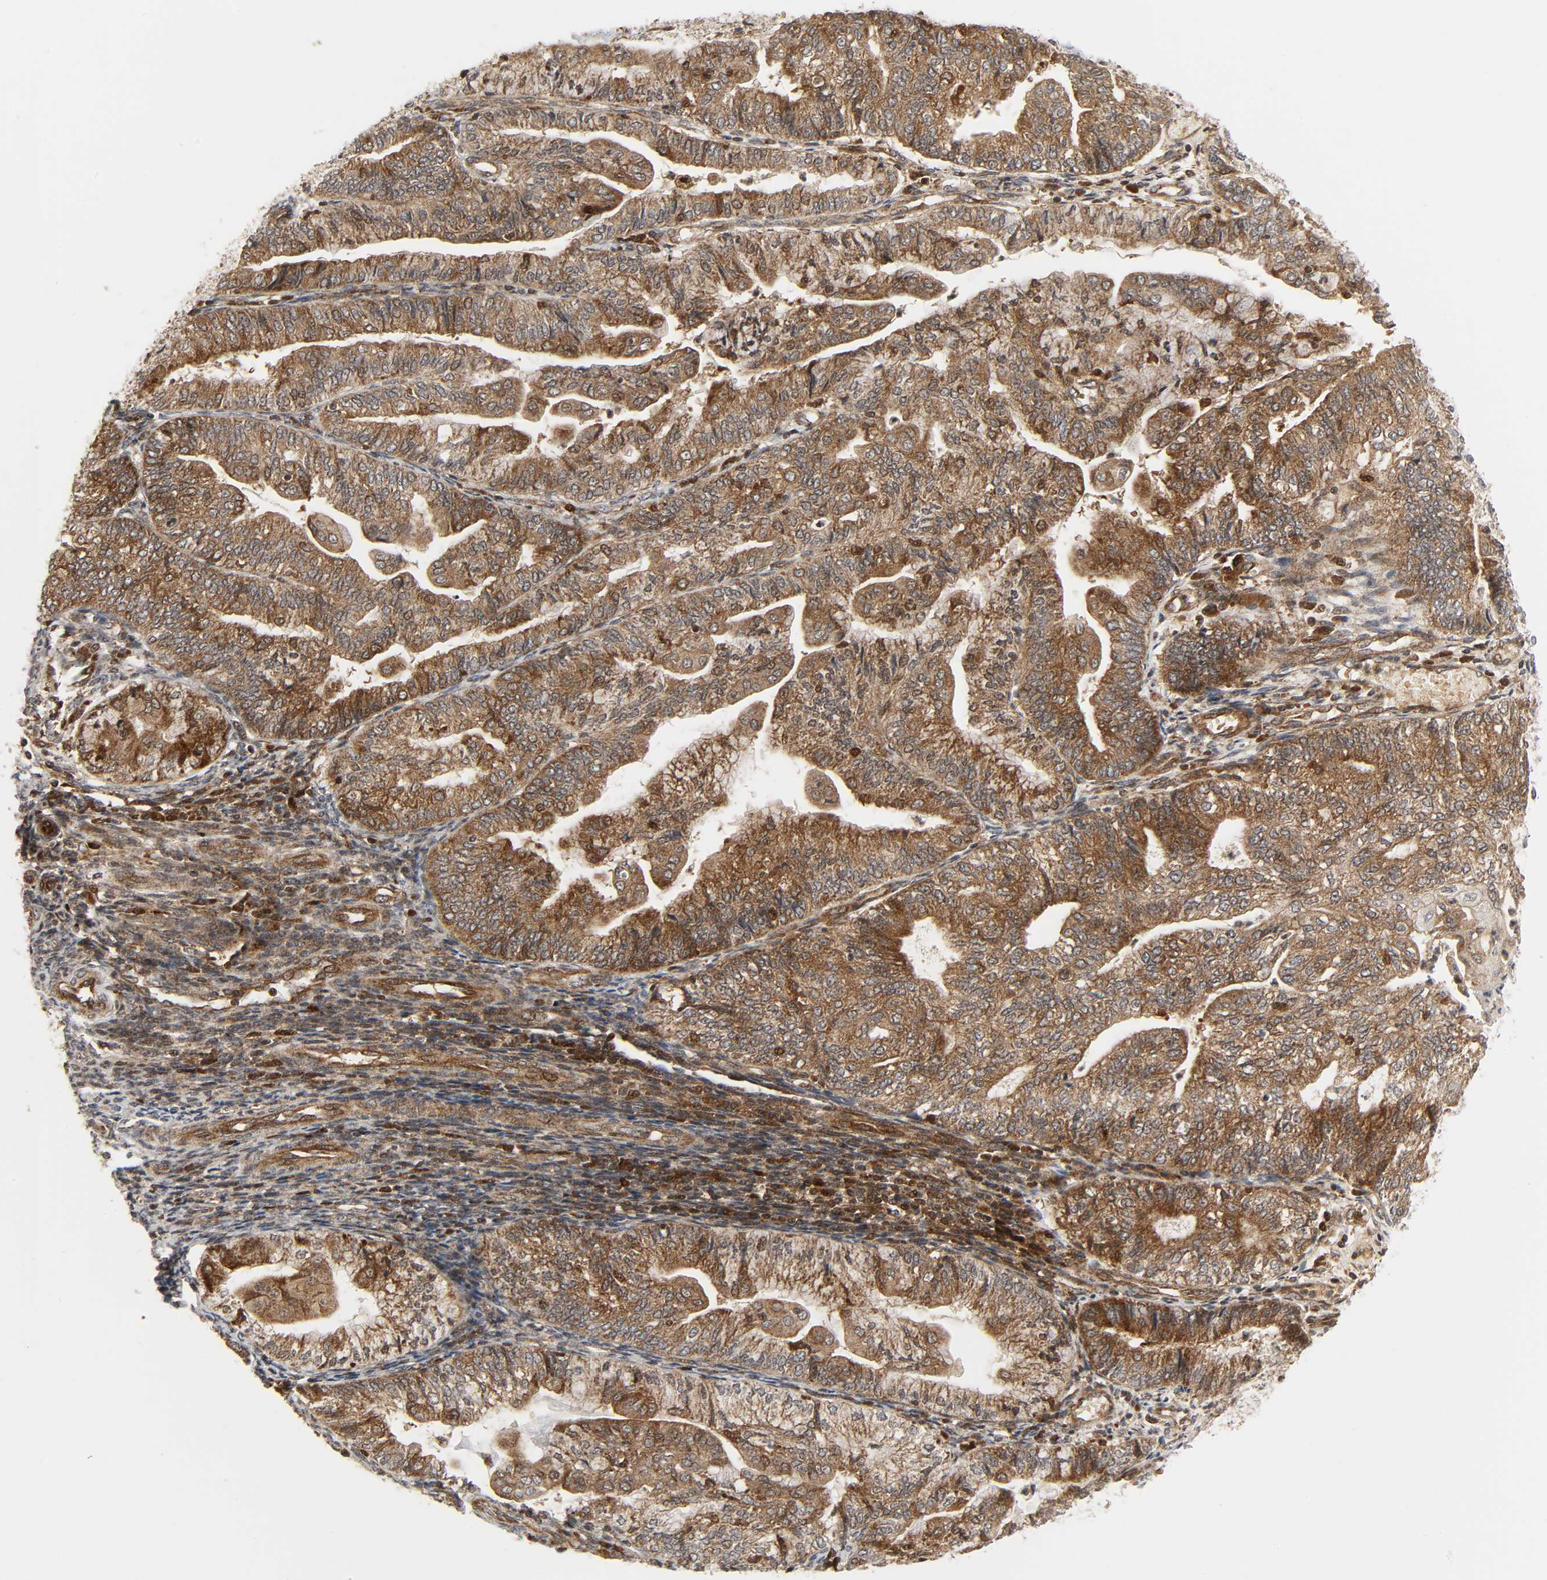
{"staining": {"intensity": "moderate", "quantity": ">75%", "location": "cytoplasmic/membranous"}, "tissue": "endometrial cancer", "cell_type": "Tumor cells", "image_type": "cancer", "snomed": [{"axis": "morphology", "description": "Adenocarcinoma, NOS"}, {"axis": "topography", "description": "Endometrium"}], "caption": "Human endometrial cancer (adenocarcinoma) stained with a protein marker reveals moderate staining in tumor cells.", "gene": "CHUK", "patient": {"sex": "female", "age": 59}}